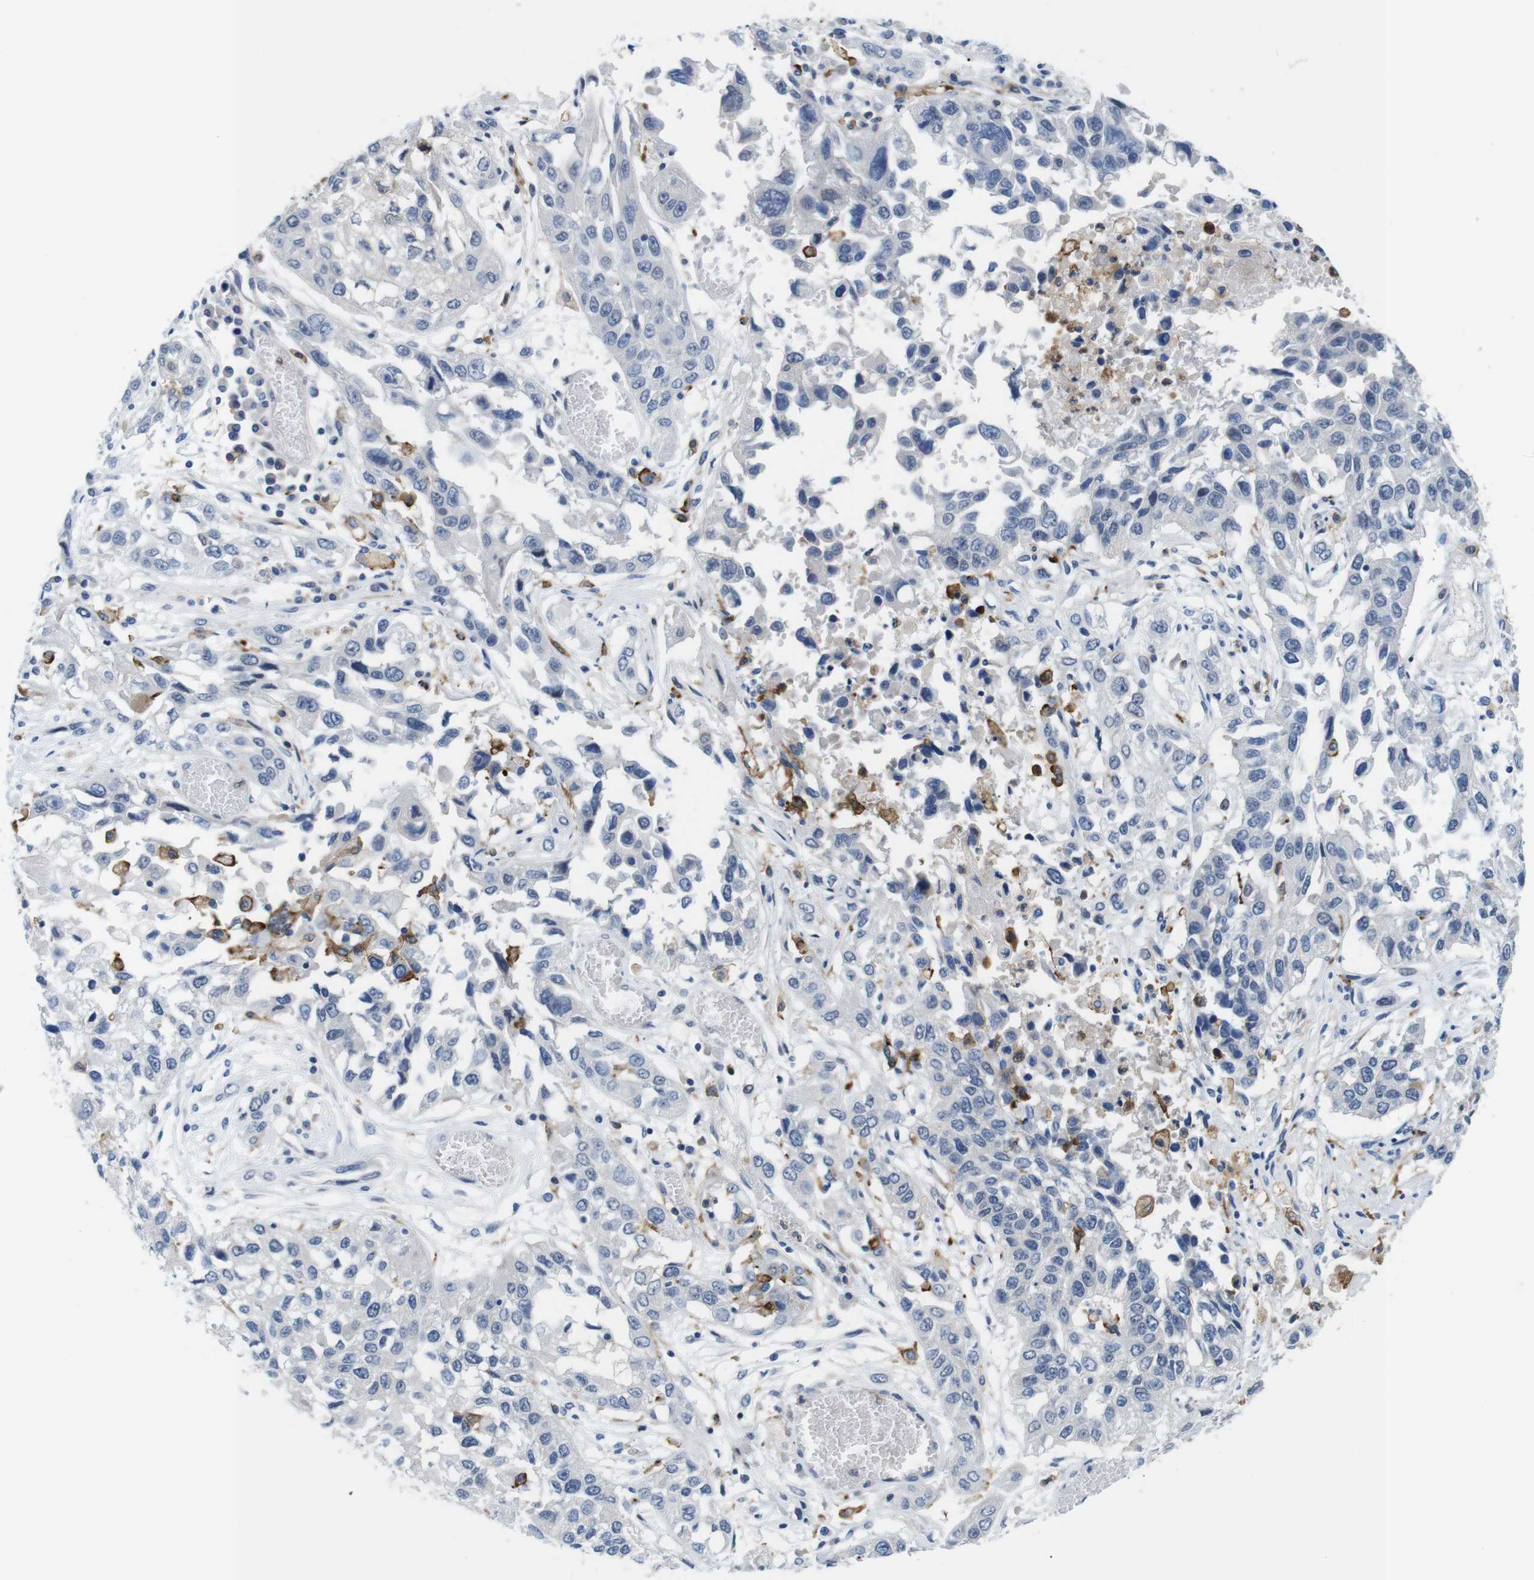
{"staining": {"intensity": "negative", "quantity": "none", "location": "none"}, "tissue": "lung cancer", "cell_type": "Tumor cells", "image_type": "cancer", "snomed": [{"axis": "morphology", "description": "Squamous cell carcinoma, NOS"}, {"axis": "topography", "description": "Lung"}], "caption": "Immunohistochemistry (IHC) image of squamous cell carcinoma (lung) stained for a protein (brown), which shows no staining in tumor cells.", "gene": "CD300C", "patient": {"sex": "male", "age": 71}}